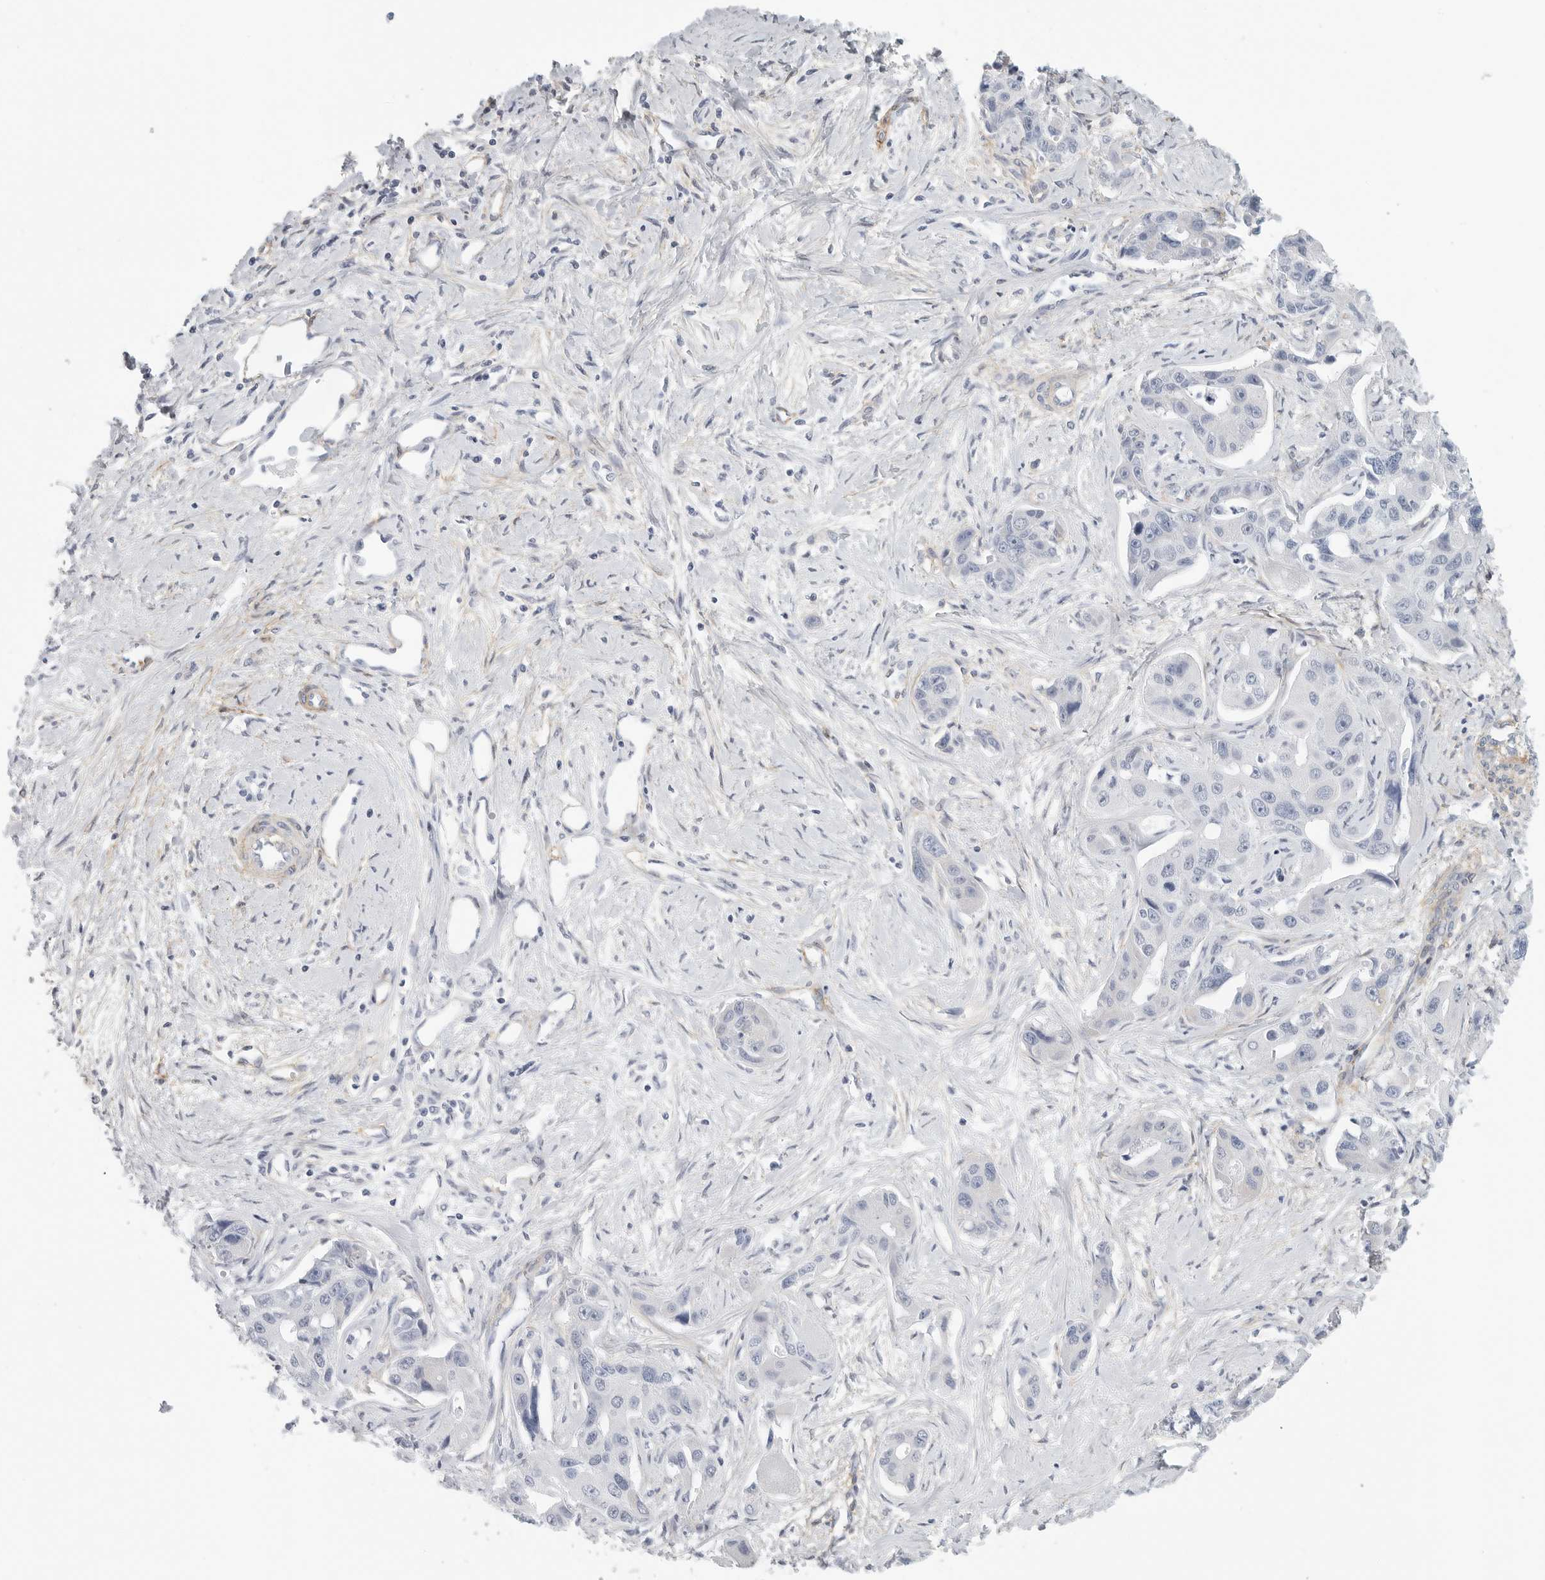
{"staining": {"intensity": "negative", "quantity": "none", "location": "none"}, "tissue": "liver cancer", "cell_type": "Tumor cells", "image_type": "cancer", "snomed": [{"axis": "morphology", "description": "Cholangiocarcinoma"}, {"axis": "topography", "description": "Liver"}], "caption": "Liver cancer (cholangiocarcinoma) stained for a protein using IHC shows no expression tumor cells.", "gene": "TNR", "patient": {"sex": "male", "age": 59}}